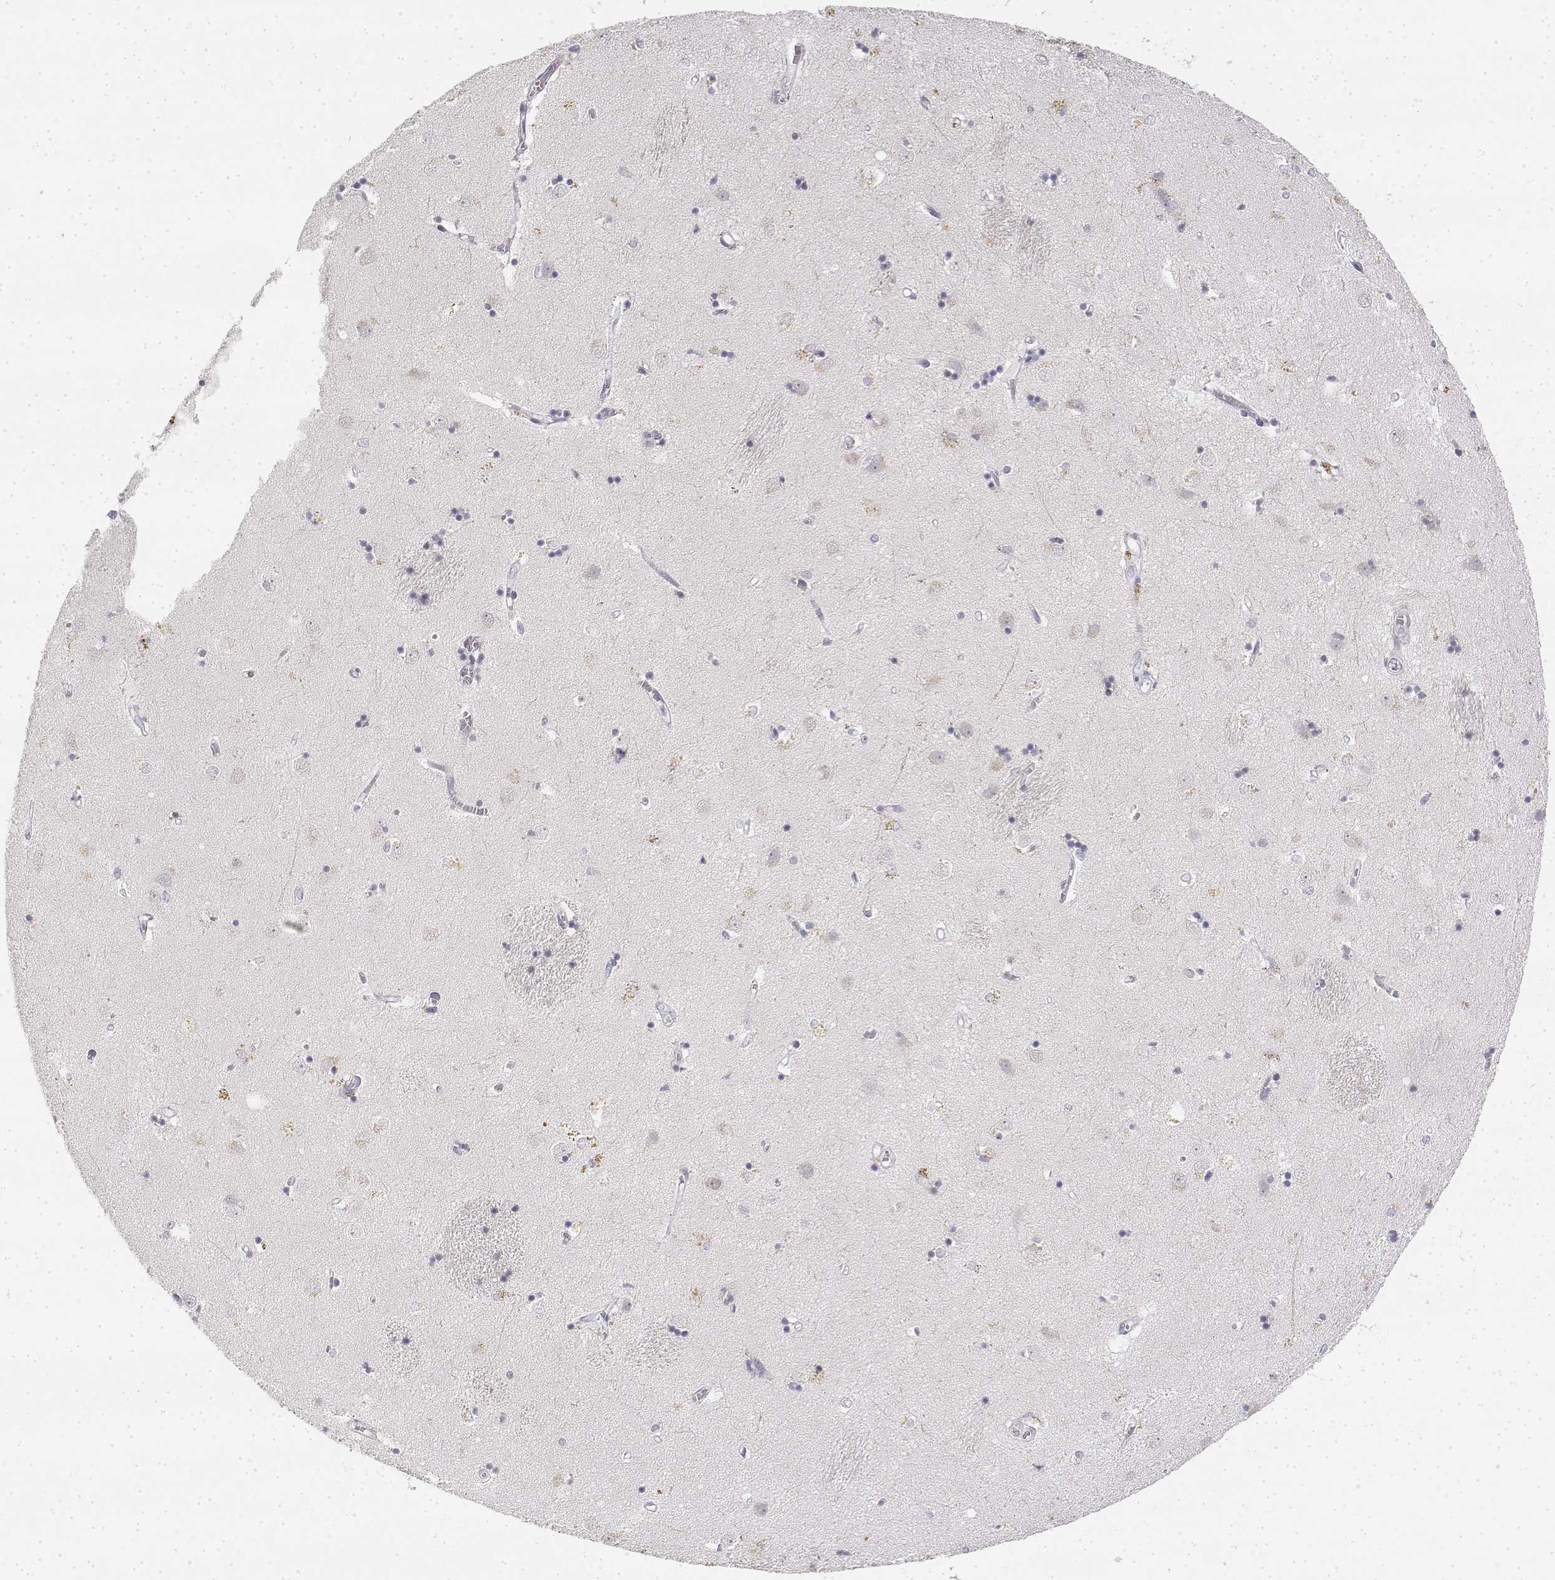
{"staining": {"intensity": "negative", "quantity": "none", "location": "none"}, "tissue": "caudate", "cell_type": "Glial cells", "image_type": "normal", "snomed": [{"axis": "morphology", "description": "Normal tissue, NOS"}, {"axis": "topography", "description": "Lateral ventricle wall"}], "caption": "The immunohistochemistry photomicrograph has no significant expression in glial cells of caudate. (Brightfield microscopy of DAB immunohistochemistry at high magnification).", "gene": "KRT84", "patient": {"sex": "male", "age": 54}}